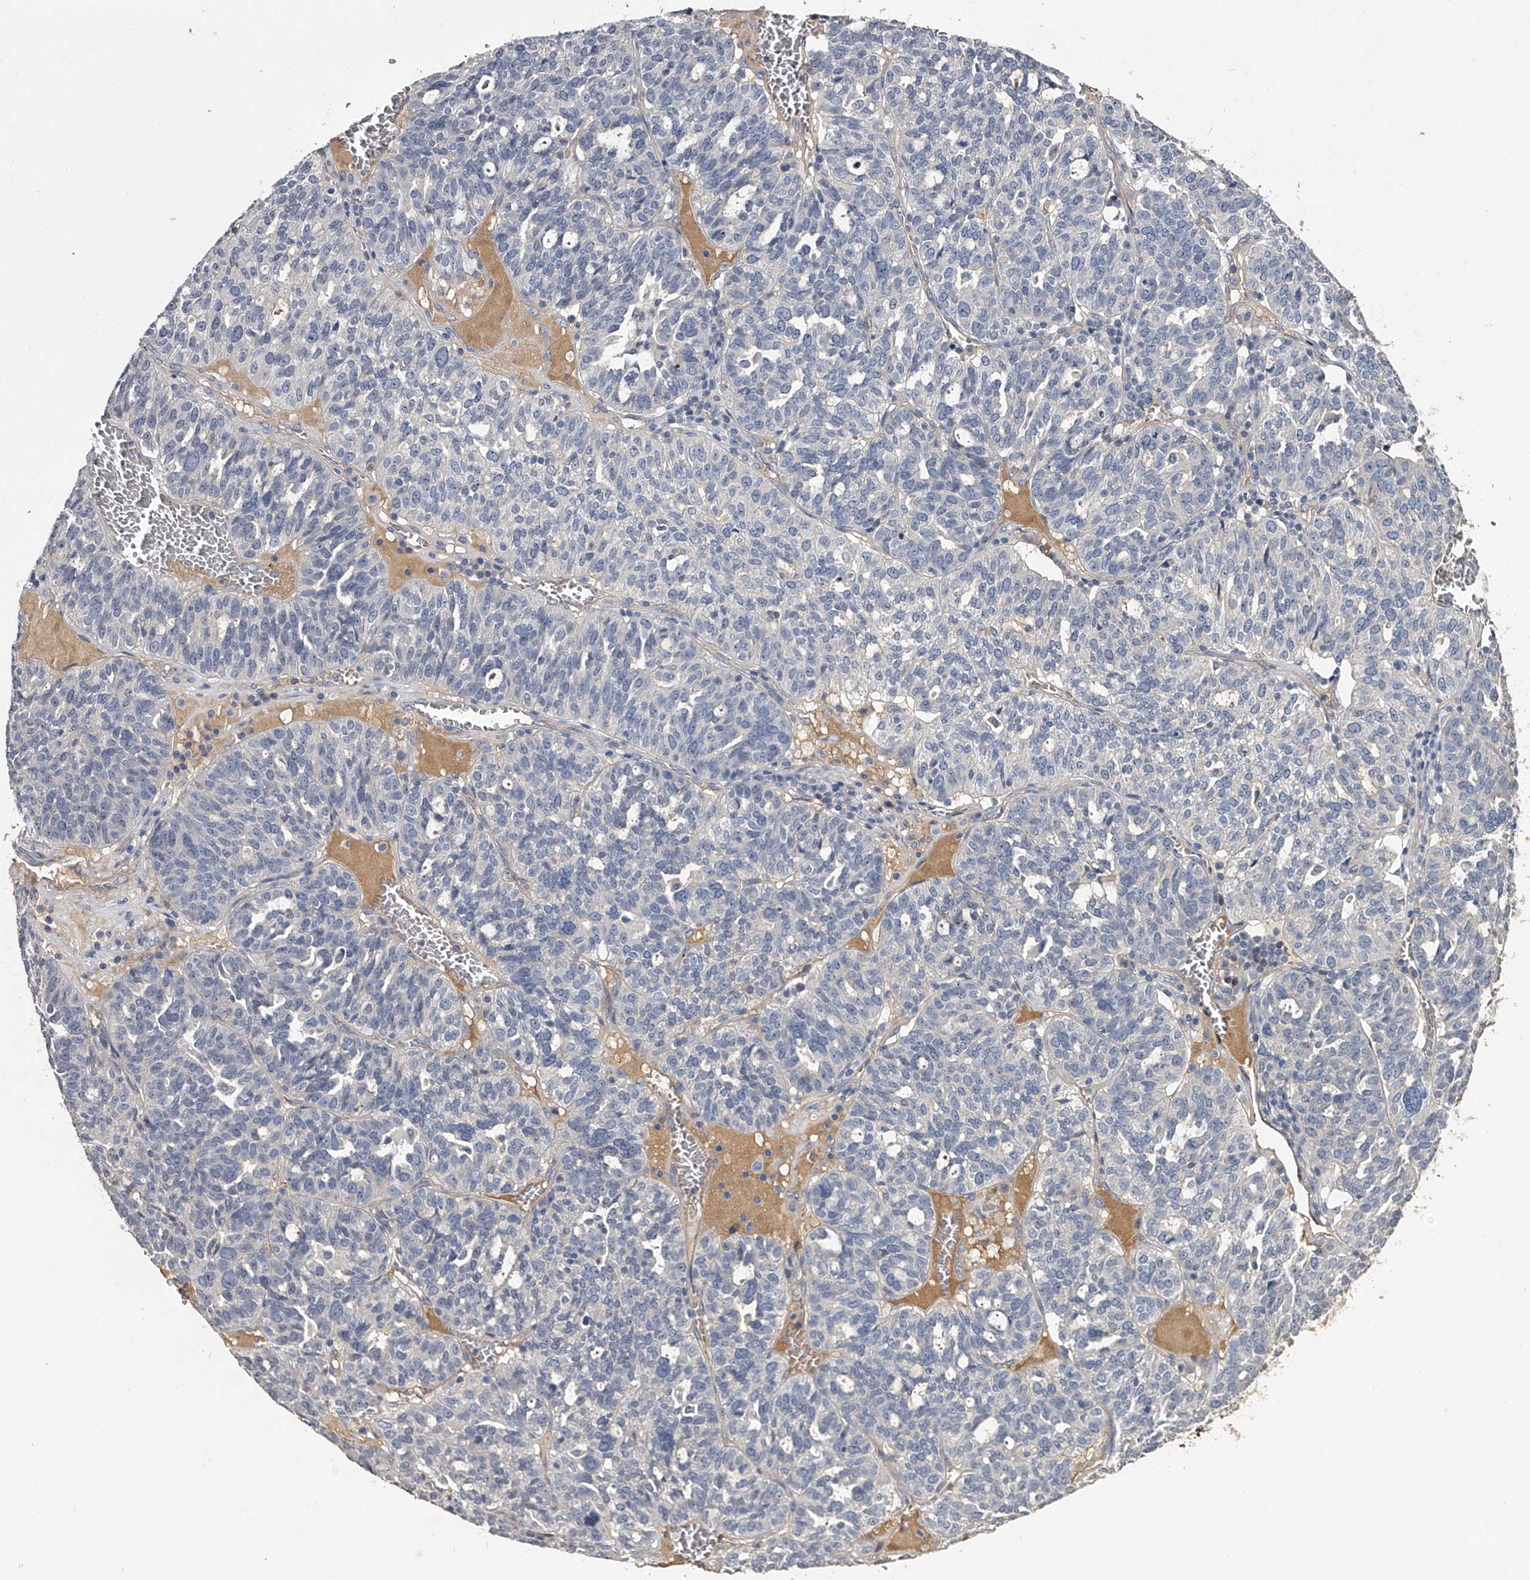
{"staining": {"intensity": "negative", "quantity": "none", "location": "none"}, "tissue": "ovarian cancer", "cell_type": "Tumor cells", "image_type": "cancer", "snomed": [{"axis": "morphology", "description": "Cystadenocarcinoma, serous, NOS"}, {"axis": "topography", "description": "Ovary"}], "caption": "Micrograph shows no protein positivity in tumor cells of ovarian cancer (serous cystadenocarcinoma) tissue.", "gene": "MDN1", "patient": {"sex": "female", "age": 59}}